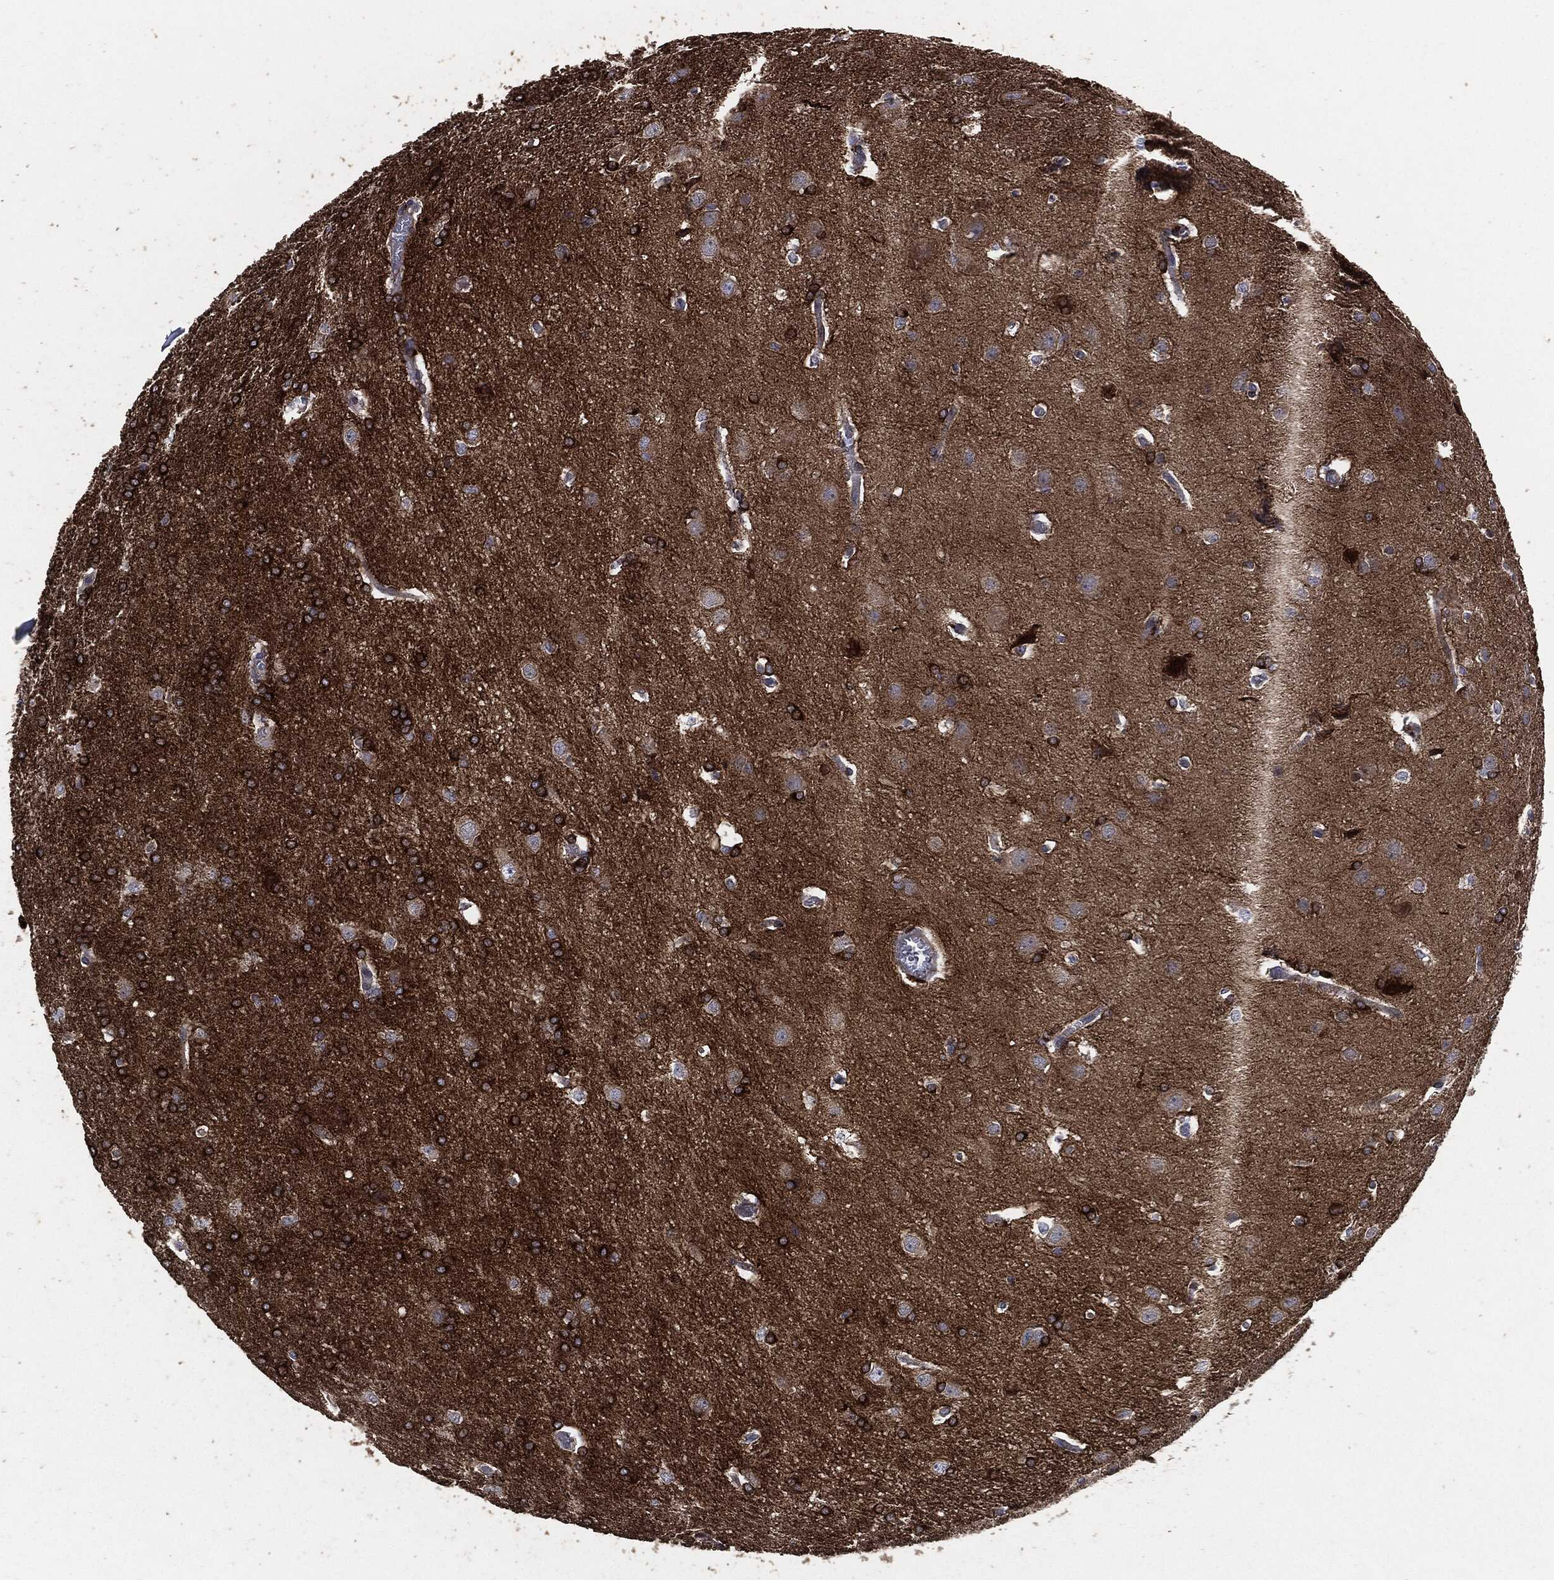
{"staining": {"intensity": "strong", "quantity": "25%-75%", "location": "cytoplasmic/membranous"}, "tissue": "glioma", "cell_type": "Tumor cells", "image_type": "cancer", "snomed": [{"axis": "morphology", "description": "Glioma, malignant, Low grade"}, {"axis": "topography", "description": "Brain"}], "caption": "IHC histopathology image of human glioma stained for a protein (brown), which shows high levels of strong cytoplasmic/membranous expression in approximately 25%-75% of tumor cells.", "gene": "STK3", "patient": {"sex": "female", "age": 32}}